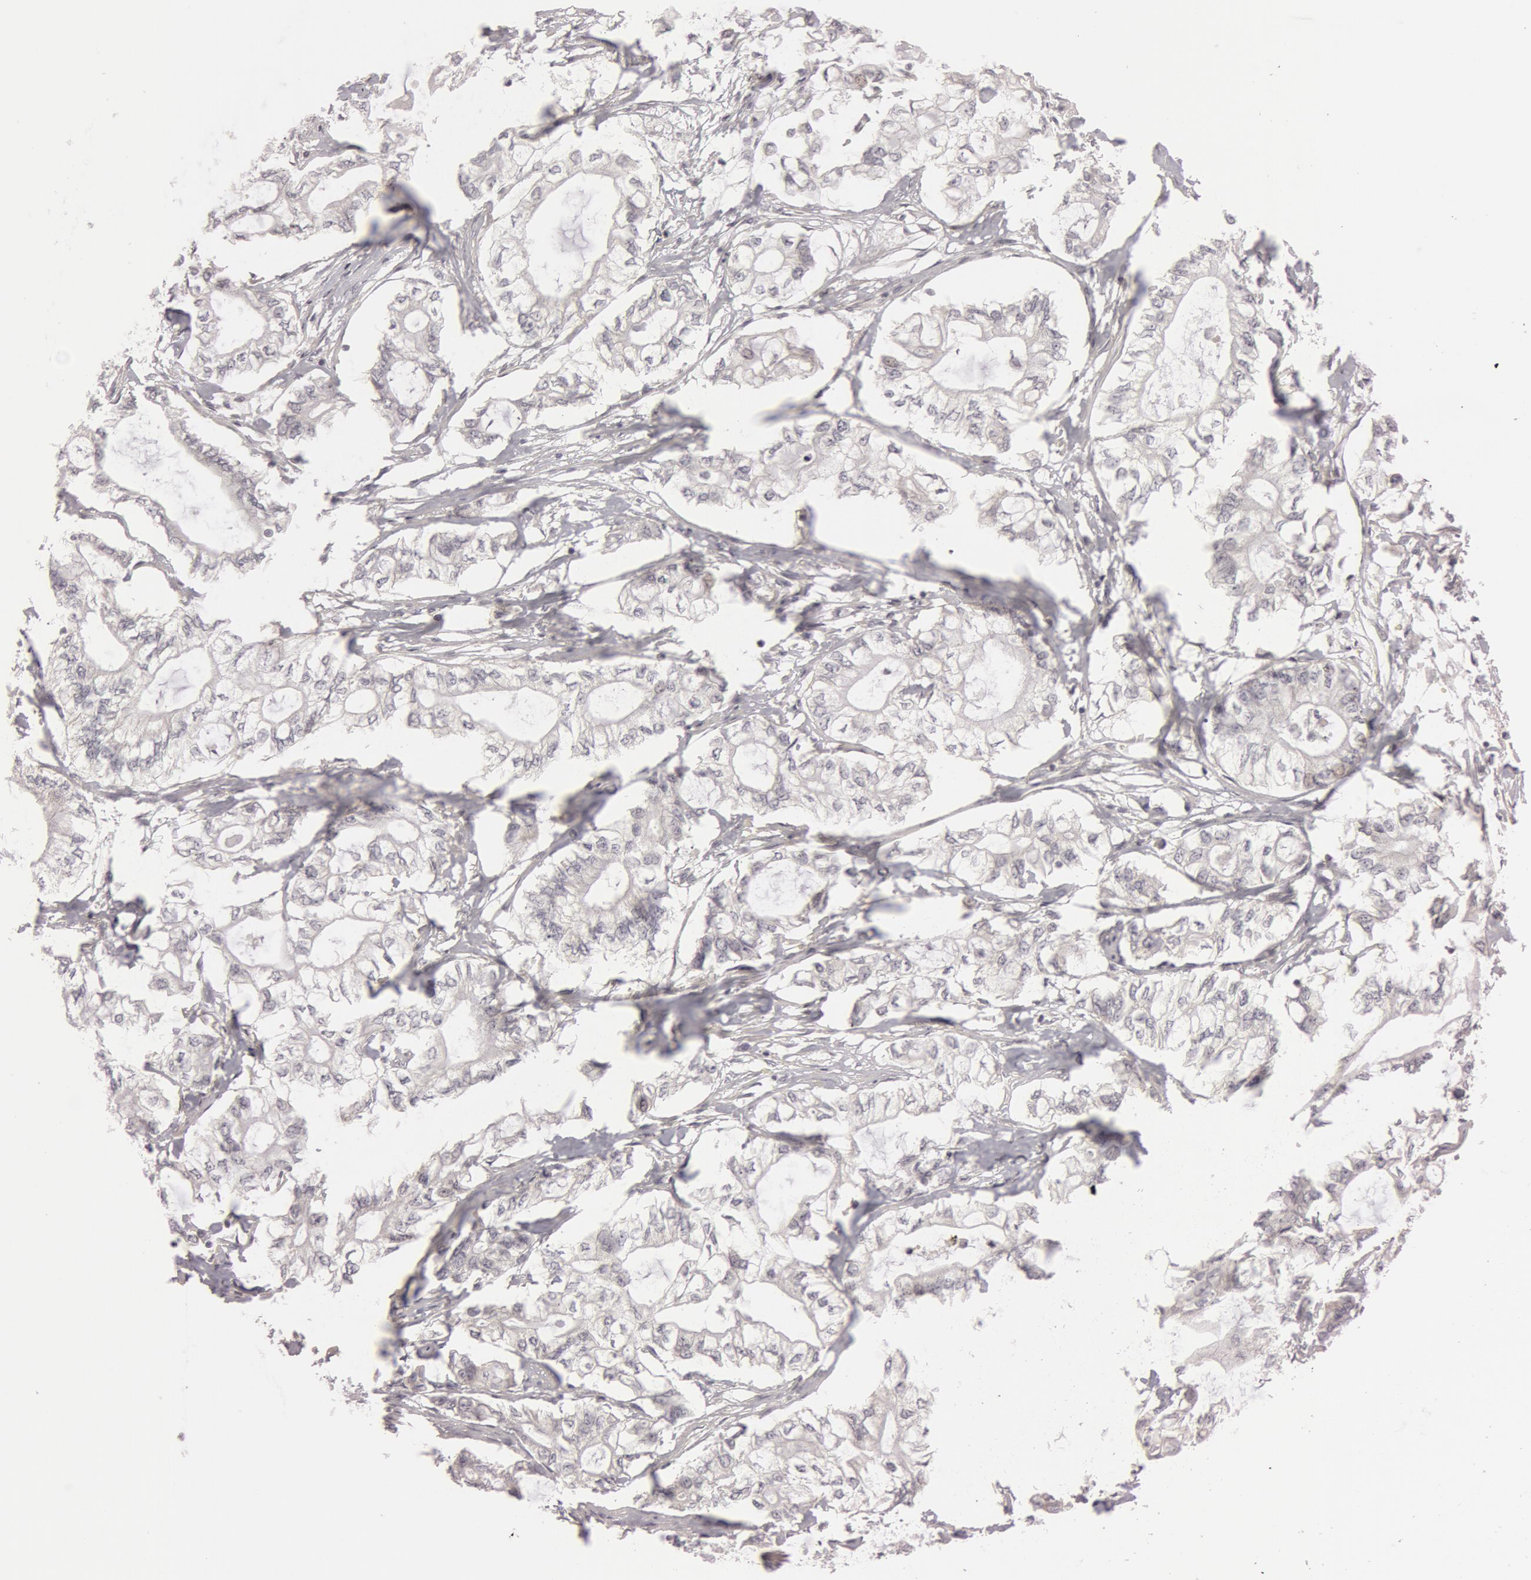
{"staining": {"intensity": "negative", "quantity": "none", "location": "none"}, "tissue": "pancreatic cancer", "cell_type": "Tumor cells", "image_type": "cancer", "snomed": [{"axis": "morphology", "description": "Adenocarcinoma, NOS"}, {"axis": "topography", "description": "Pancreas"}], "caption": "Protein analysis of pancreatic cancer (adenocarcinoma) reveals no significant positivity in tumor cells.", "gene": "RALGAPA1", "patient": {"sex": "male", "age": 79}}